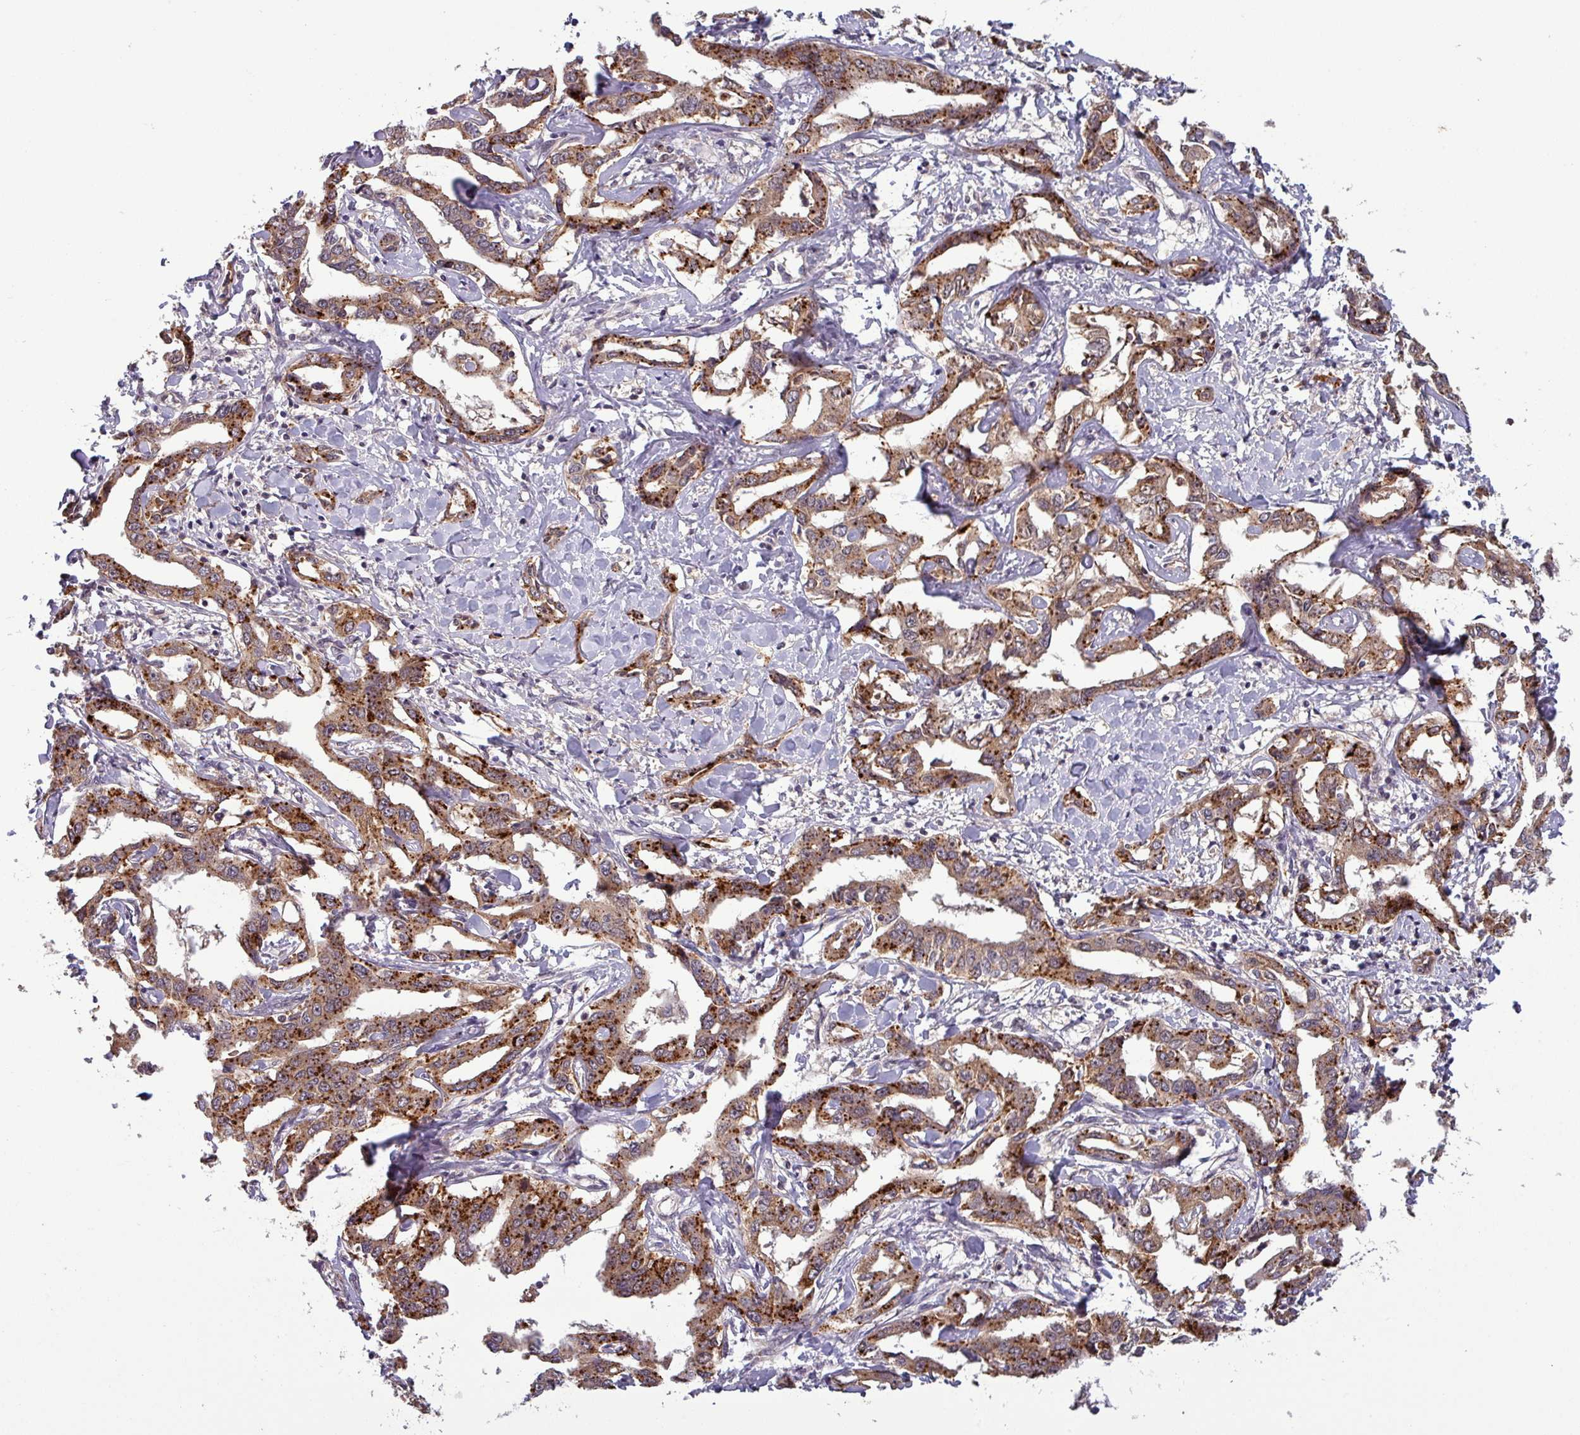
{"staining": {"intensity": "strong", "quantity": ">75%", "location": "cytoplasmic/membranous"}, "tissue": "liver cancer", "cell_type": "Tumor cells", "image_type": "cancer", "snomed": [{"axis": "morphology", "description": "Cholangiocarcinoma"}, {"axis": "topography", "description": "Liver"}], "caption": "The histopathology image exhibits staining of cholangiocarcinoma (liver), revealing strong cytoplasmic/membranous protein expression (brown color) within tumor cells.", "gene": "PUS1", "patient": {"sex": "male", "age": 59}}